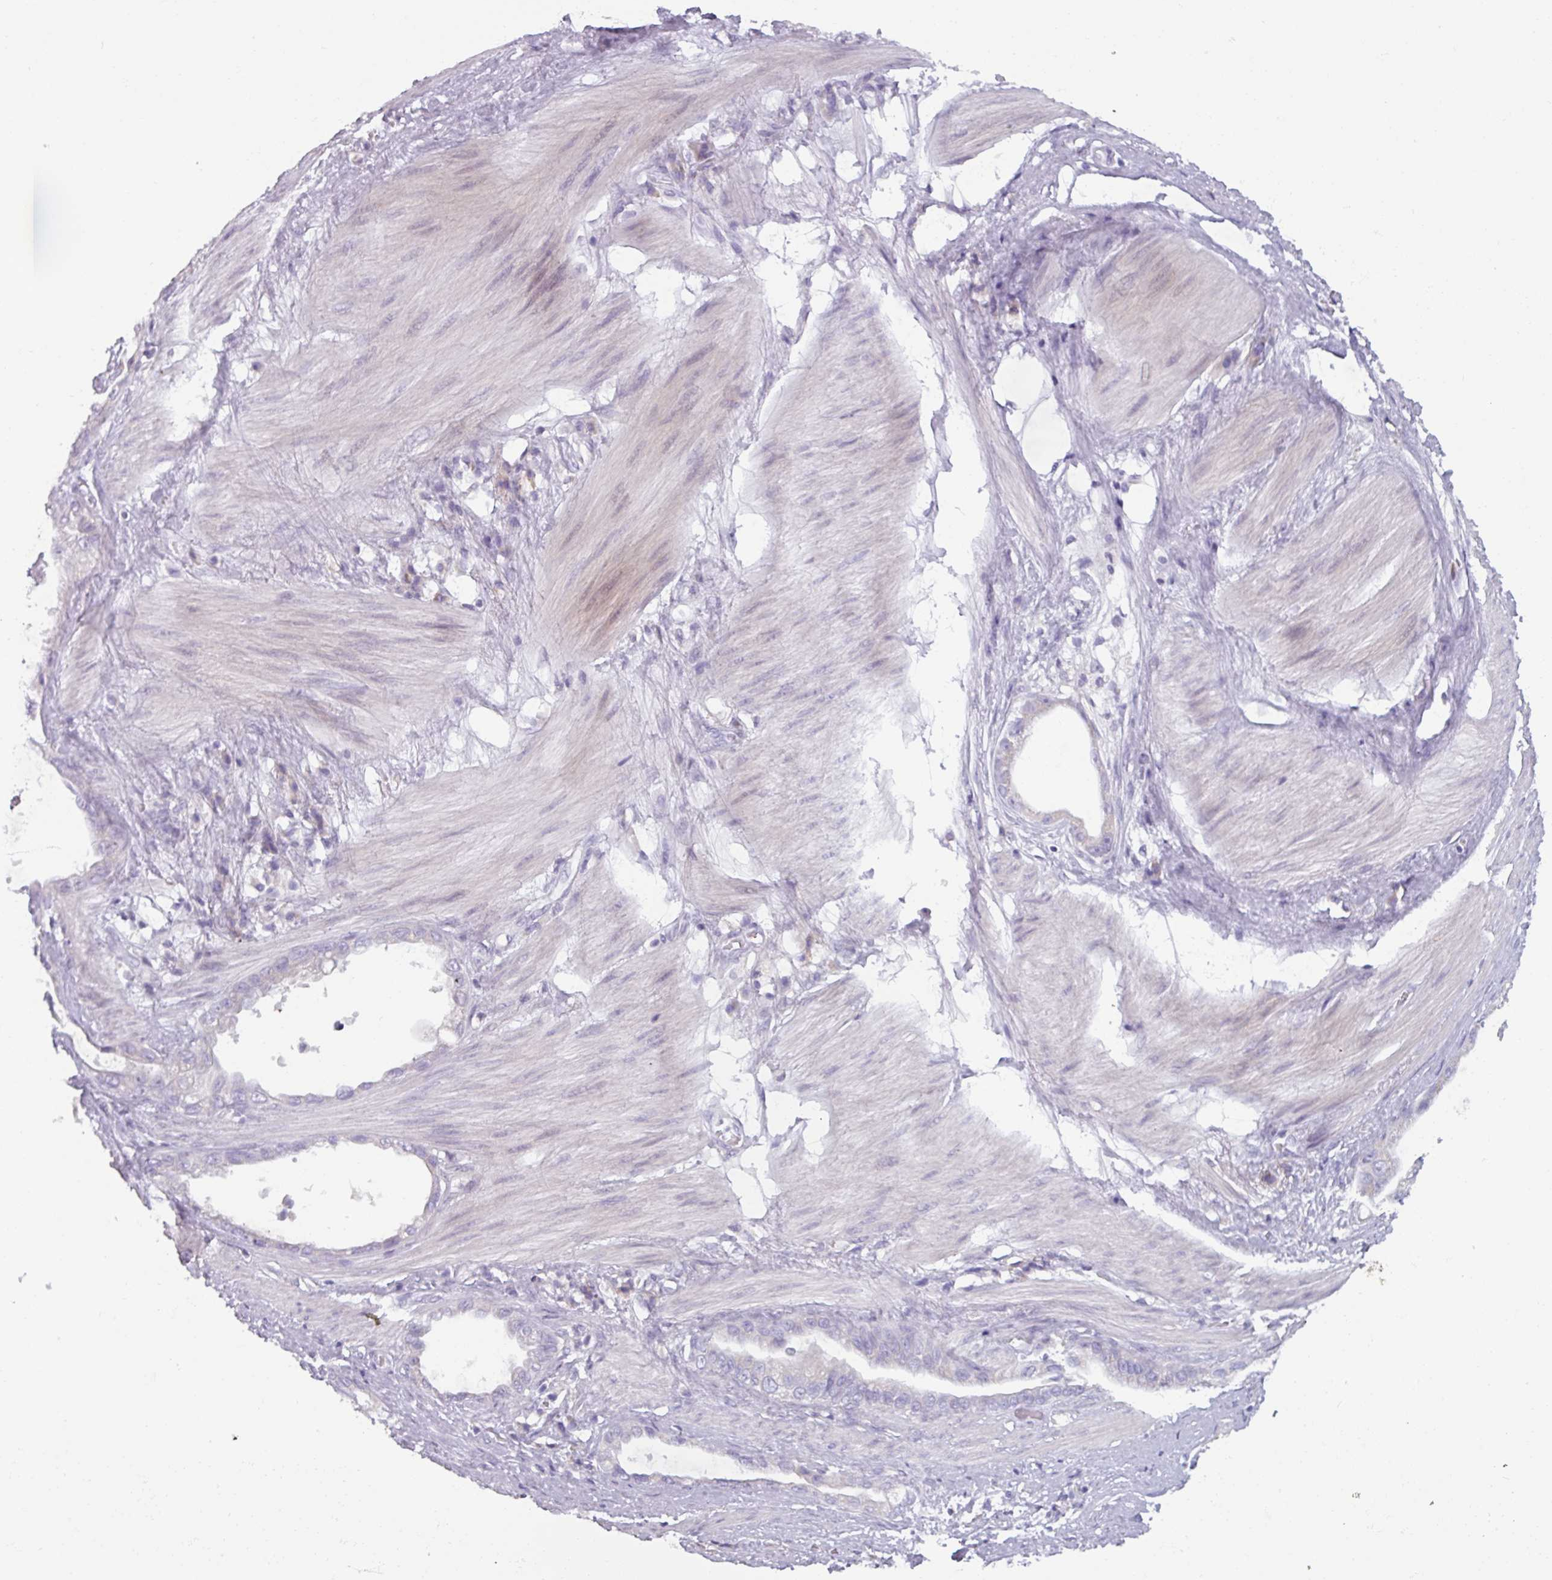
{"staining": {"intensity": "negative", "quantity": "none", "location": "none"}, "tissue": "stomach cancer", "cell_type": "Tumor cells", "image_type": "cancer", "snomed": [{"axis": "morphology", "description": "Adenocarcinoma, NOS"}, {"axis": "topography", "description": "Stomach"}], "caption": "This is an immunohistochemistry micrograph of human adenocarcinoma (stomach). There is no staining in tumor cells.", "gene": "SMIM11", "patient": {"sex": "male", "age": 55}}